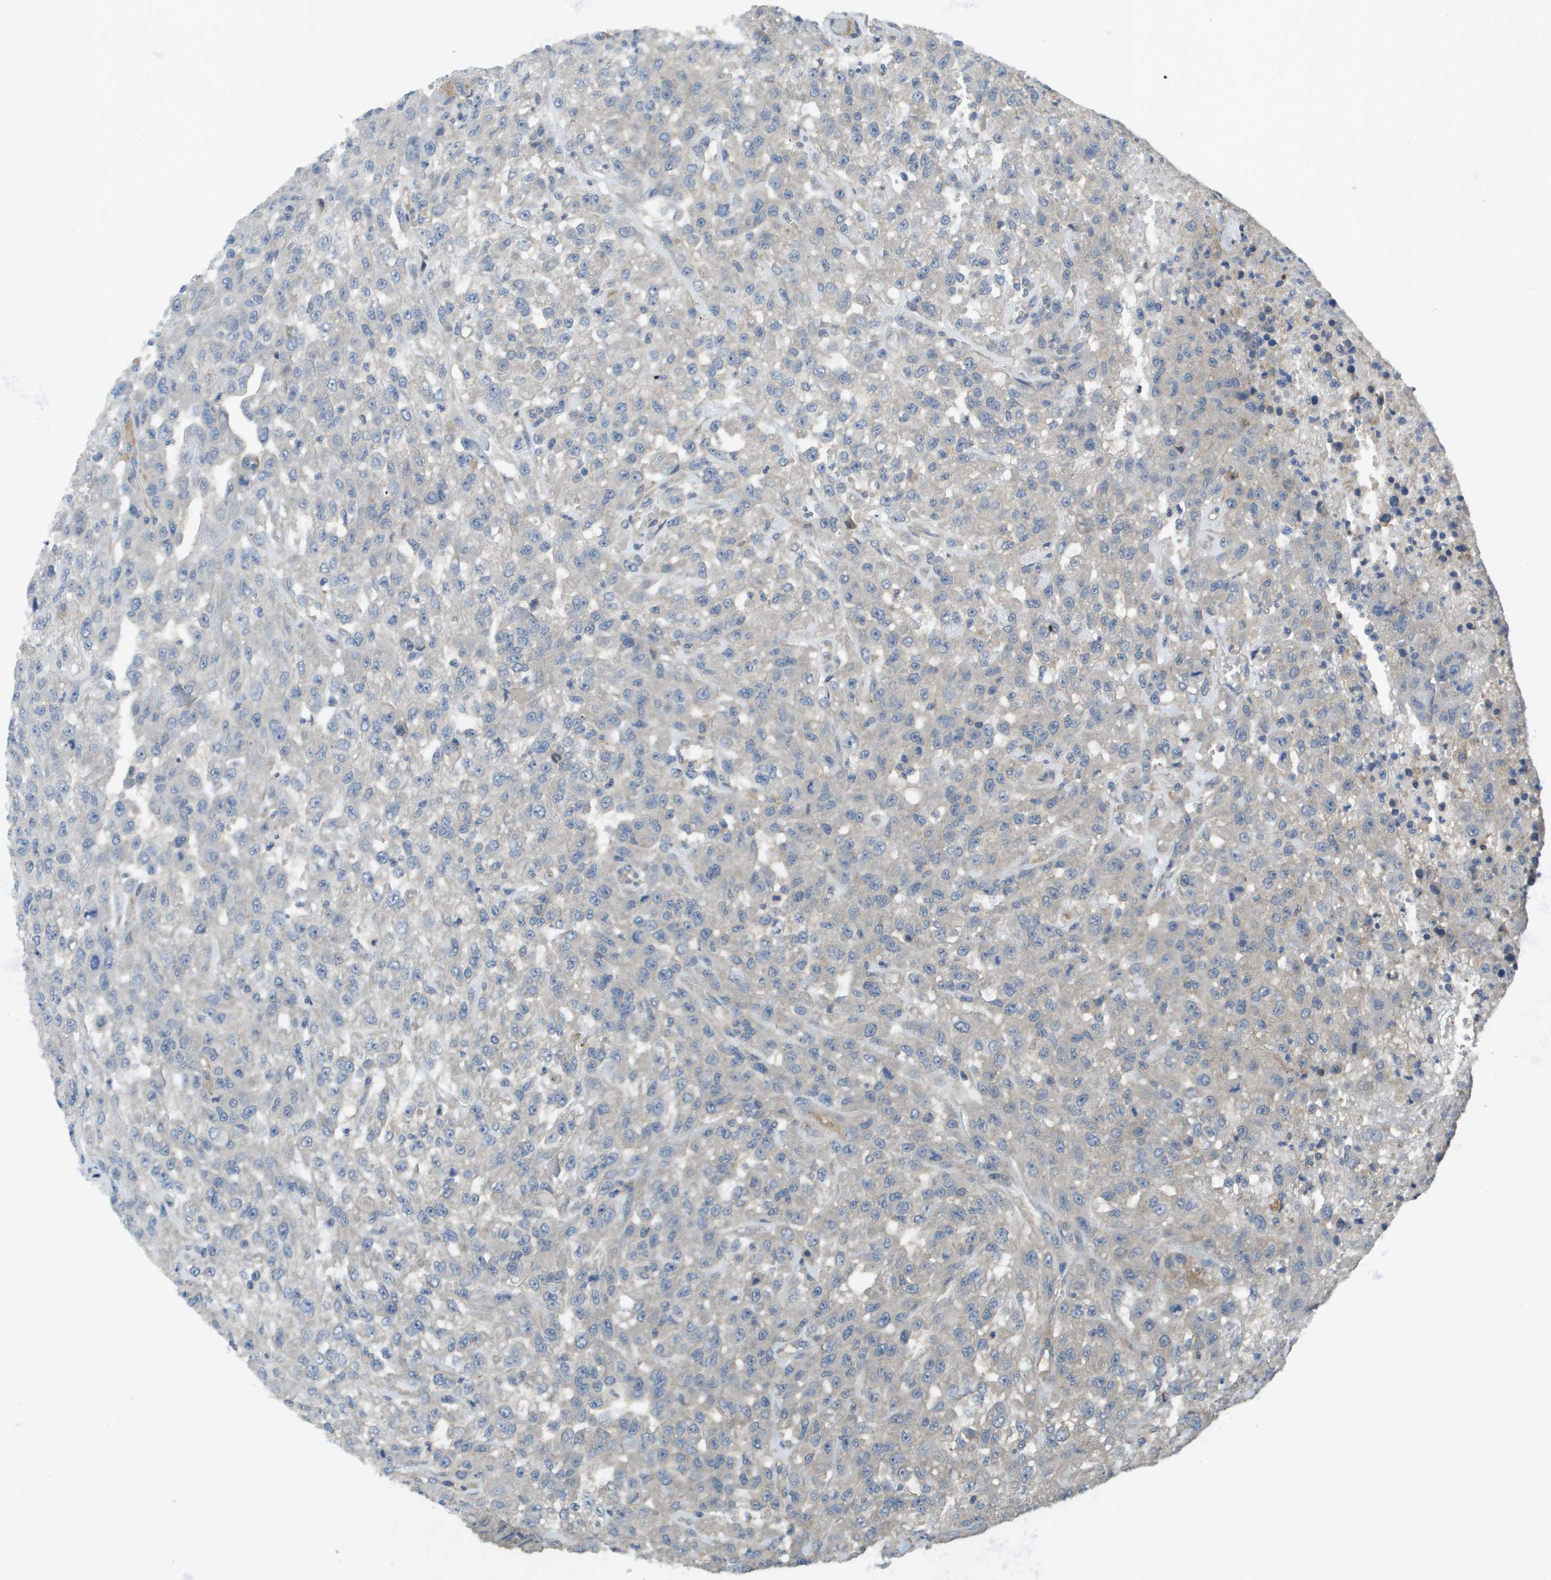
{"staining": {"intensity": "negative", "quantity": "none", "location": "none"}, "tissue": "urothelial cancer", "cell_type": "Tumor cells", "image_type": "cancer", "snomed": [{"axis": "morphology", "description": "Urothelial carcinoma, High grade"}, {"axis": "topography", "description": "Urinary bladder"}], "caption": "Tumor cells are negative for protein expression in human urothelial cancer.", "gene": "KRT23", "patient": {"sex": "male", "age": 46}}